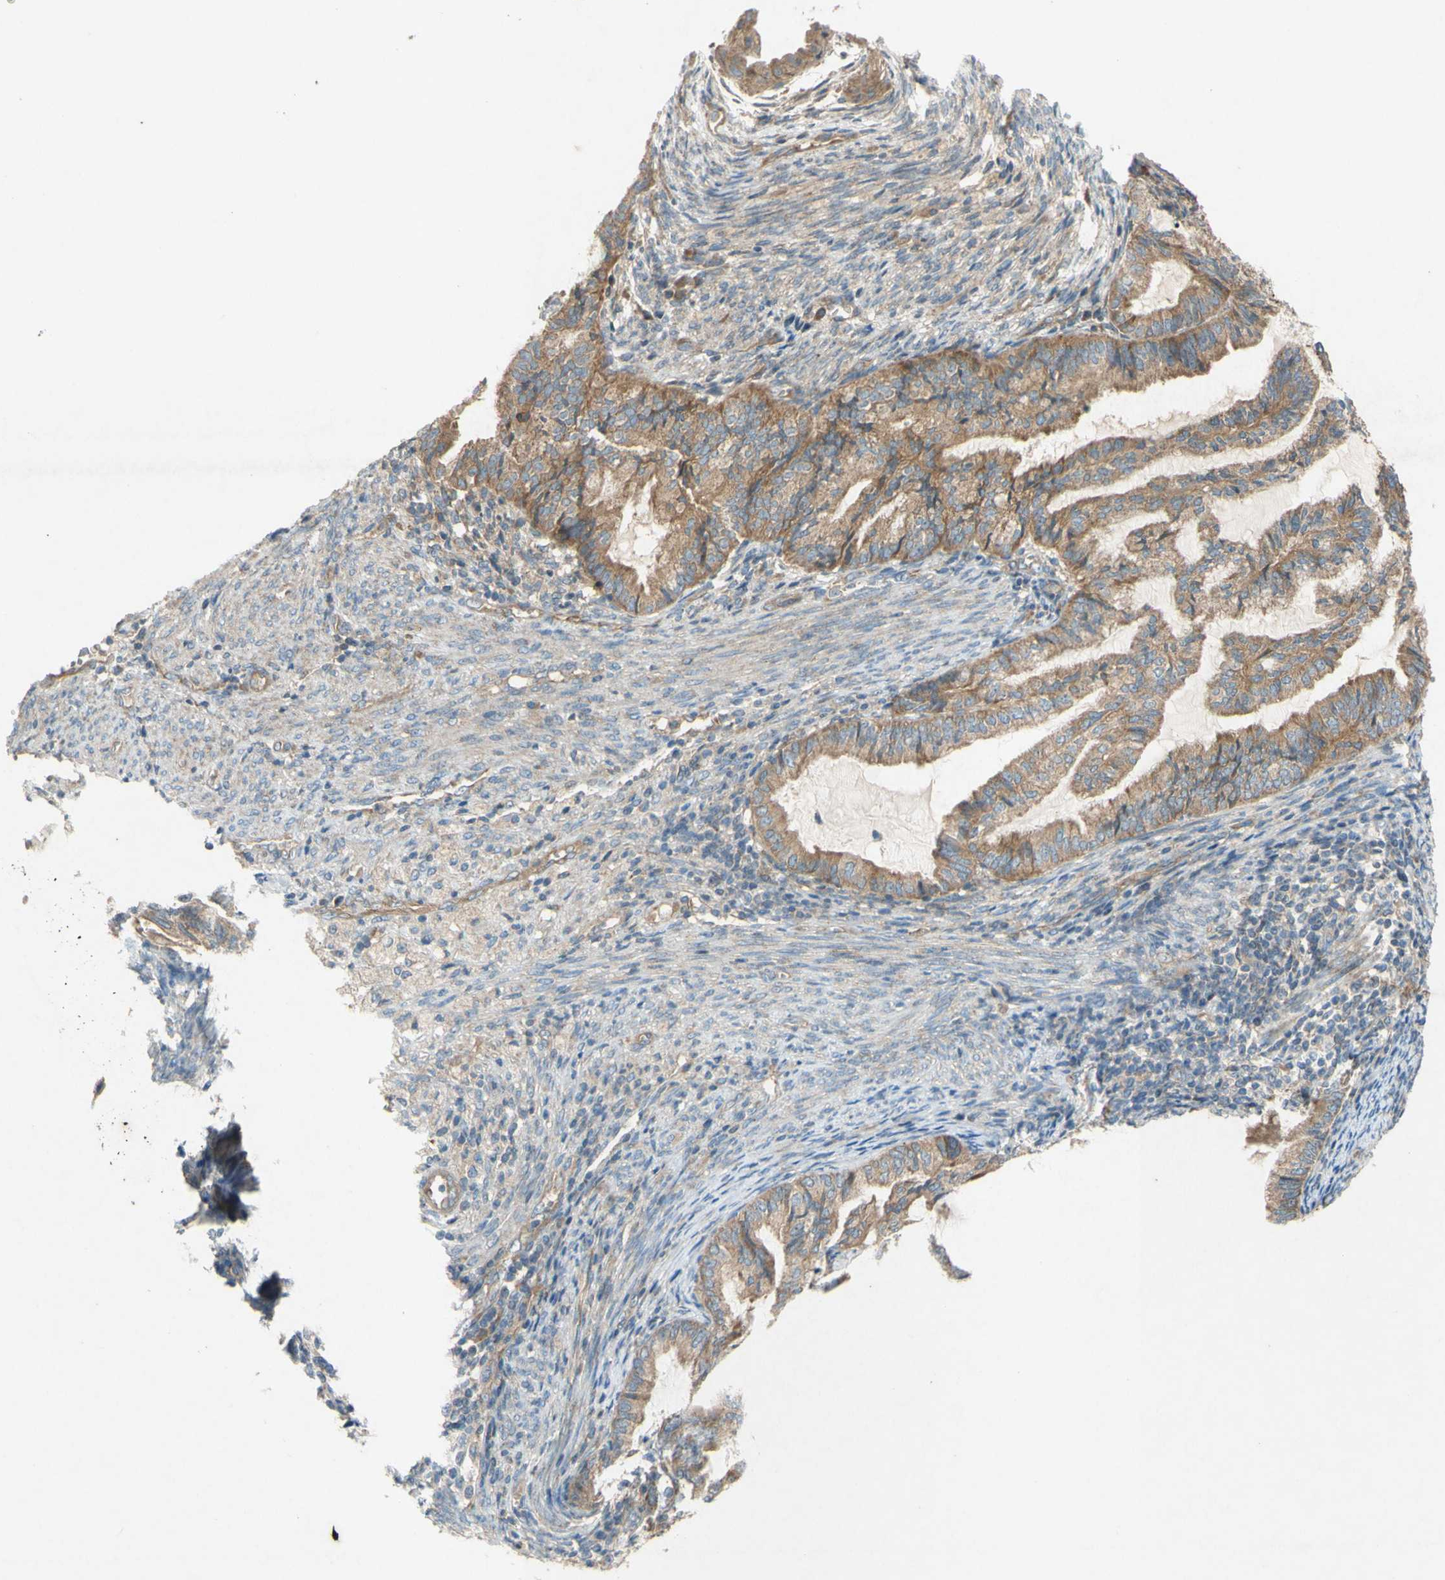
{"staining": {"intensity": "moderate", "quantity": ">75%", "location": "cytoplasmic/membranous"}, "tissue": "cervical cancer", "cell_type": "Tumor cells", "image_type": "cancer", "snomed": [{"axis": "morphology", "description": "Normal tissue, NOS"}, {"axis": "morphology", "description": "Adenocarcinoma, NOS"}, {"axis": "topography", "description": "Cervix"}, {"axis": "topography", "description": "Endometrium"}], "caption": "Moderate cytoplasmic/membranous protein expression is seen in approximately >75% of tumor cells in adenocarcinoma (cervical).", "gene": "TST", "patient": {"sex": "female", "age": 86}}